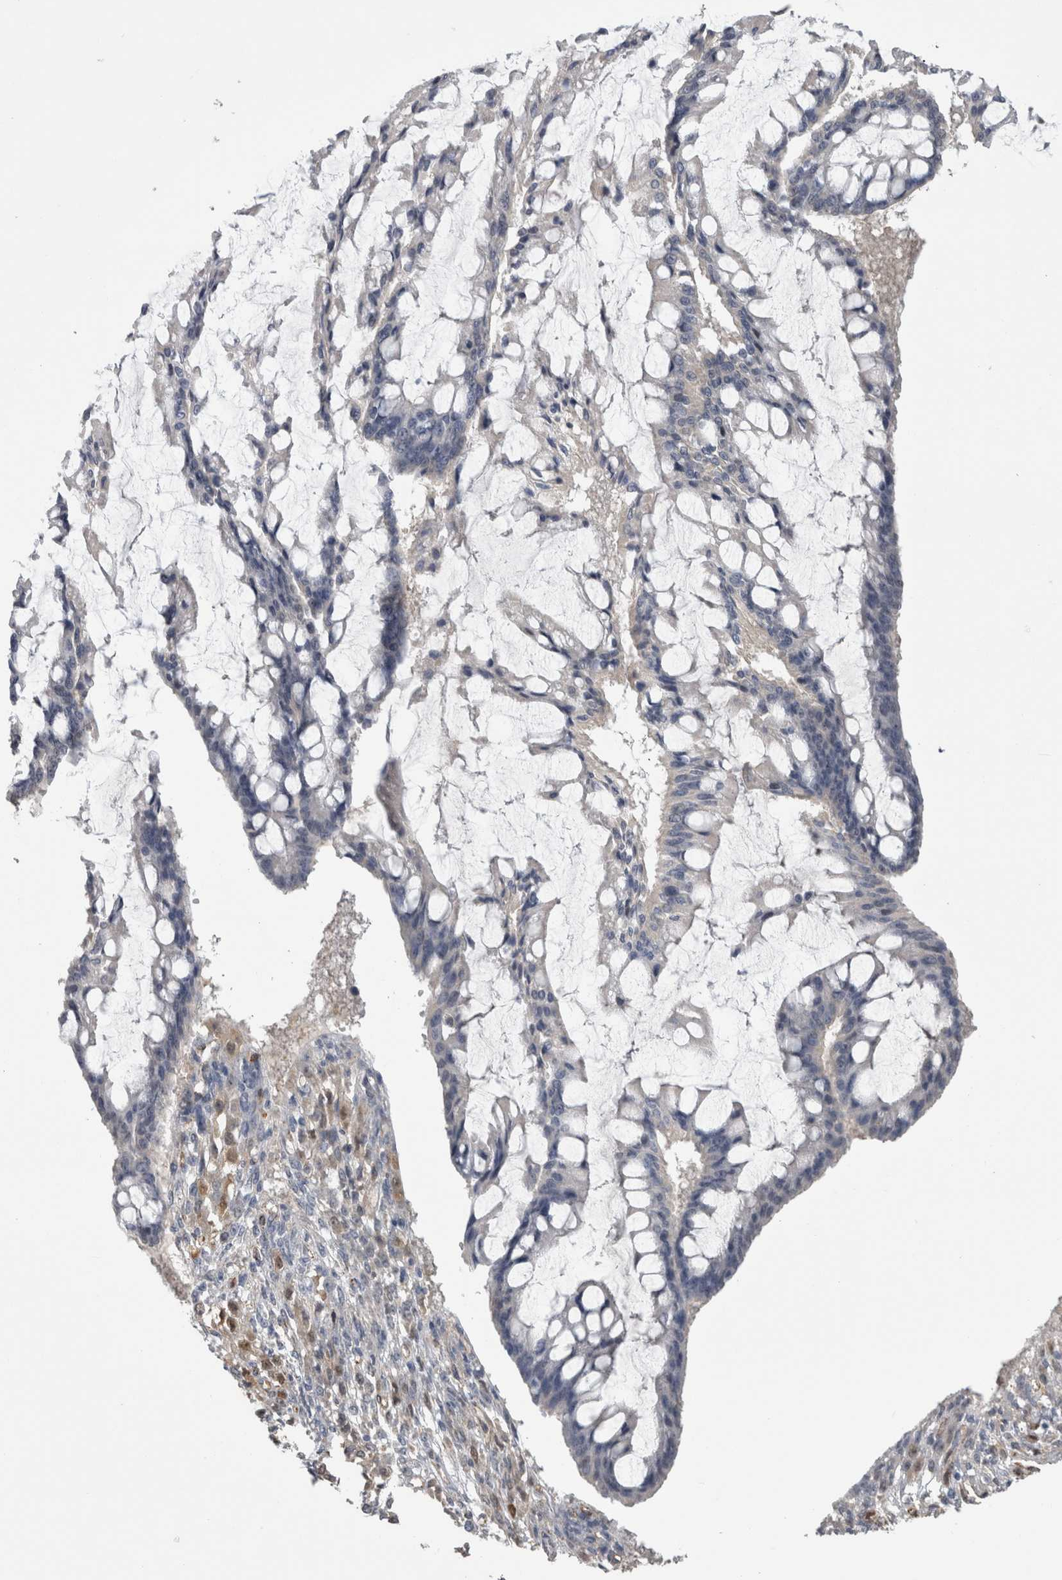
{"staining": {"intensity": "weak", "quantity": "<25%", "location": "cytoplasmic/membranous"}, "tissue": "ovarian cancer", "cell_type": "Tumor cells", "image_type": "cancer", "snomed": [{"axis": "morphology", "description": "Cystadenocarcinoma, mucinous, NOS"}, {"axis": "topography", "description": "Ovary"}], "caption": "Human mucinous cystadenocarcinoma (ovarian) stained for a protein using immunohistochemistry (IHC) shows no staining in tumor cells.", "gene": "ACOT7", "patient": {"sex": "female", "age": 73}}